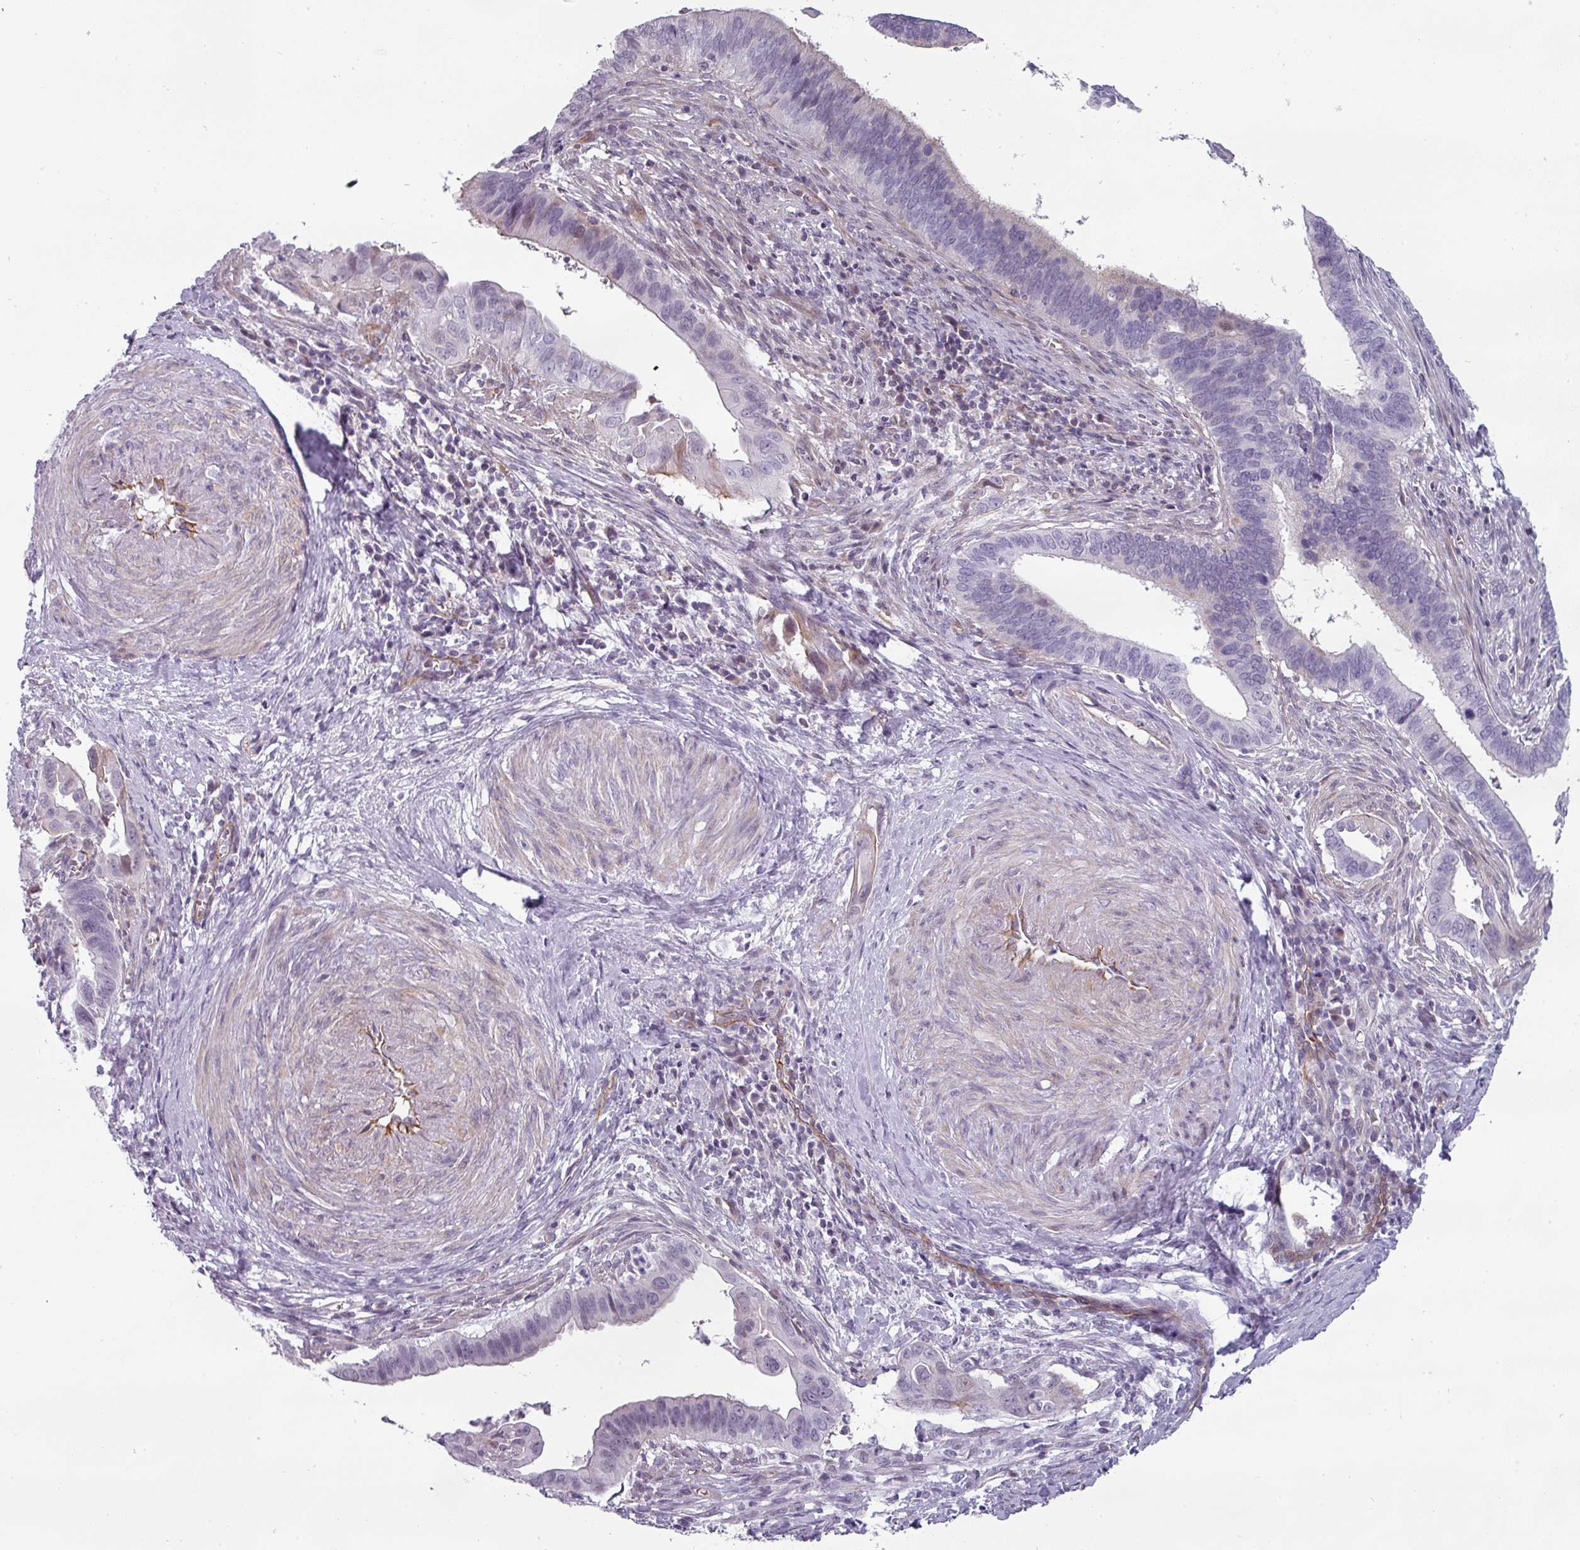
{"staining": {"intensity": "negative", "quantity": "none", "location": "none"}, "tissue": "cervical cancer", "cell_type": "Tumor cells", "image_type": "cancer", "snomed": [{"axis": "morphology", "description": "Adenocarcinoma, NOS"}, {"axis": "topography", "description": "Cervix"}], "caption": "Cervical cancer was stained to show a protein in brown. There is no significant expression in tumor cells. (DAB (3,3'-diaminobenzidine) immunohistochemistry (IHC) visualized using brightfield microscopy, high magnification).", "gene": "CHRDL1", "patient": {"sex": "female", "age": 42}}